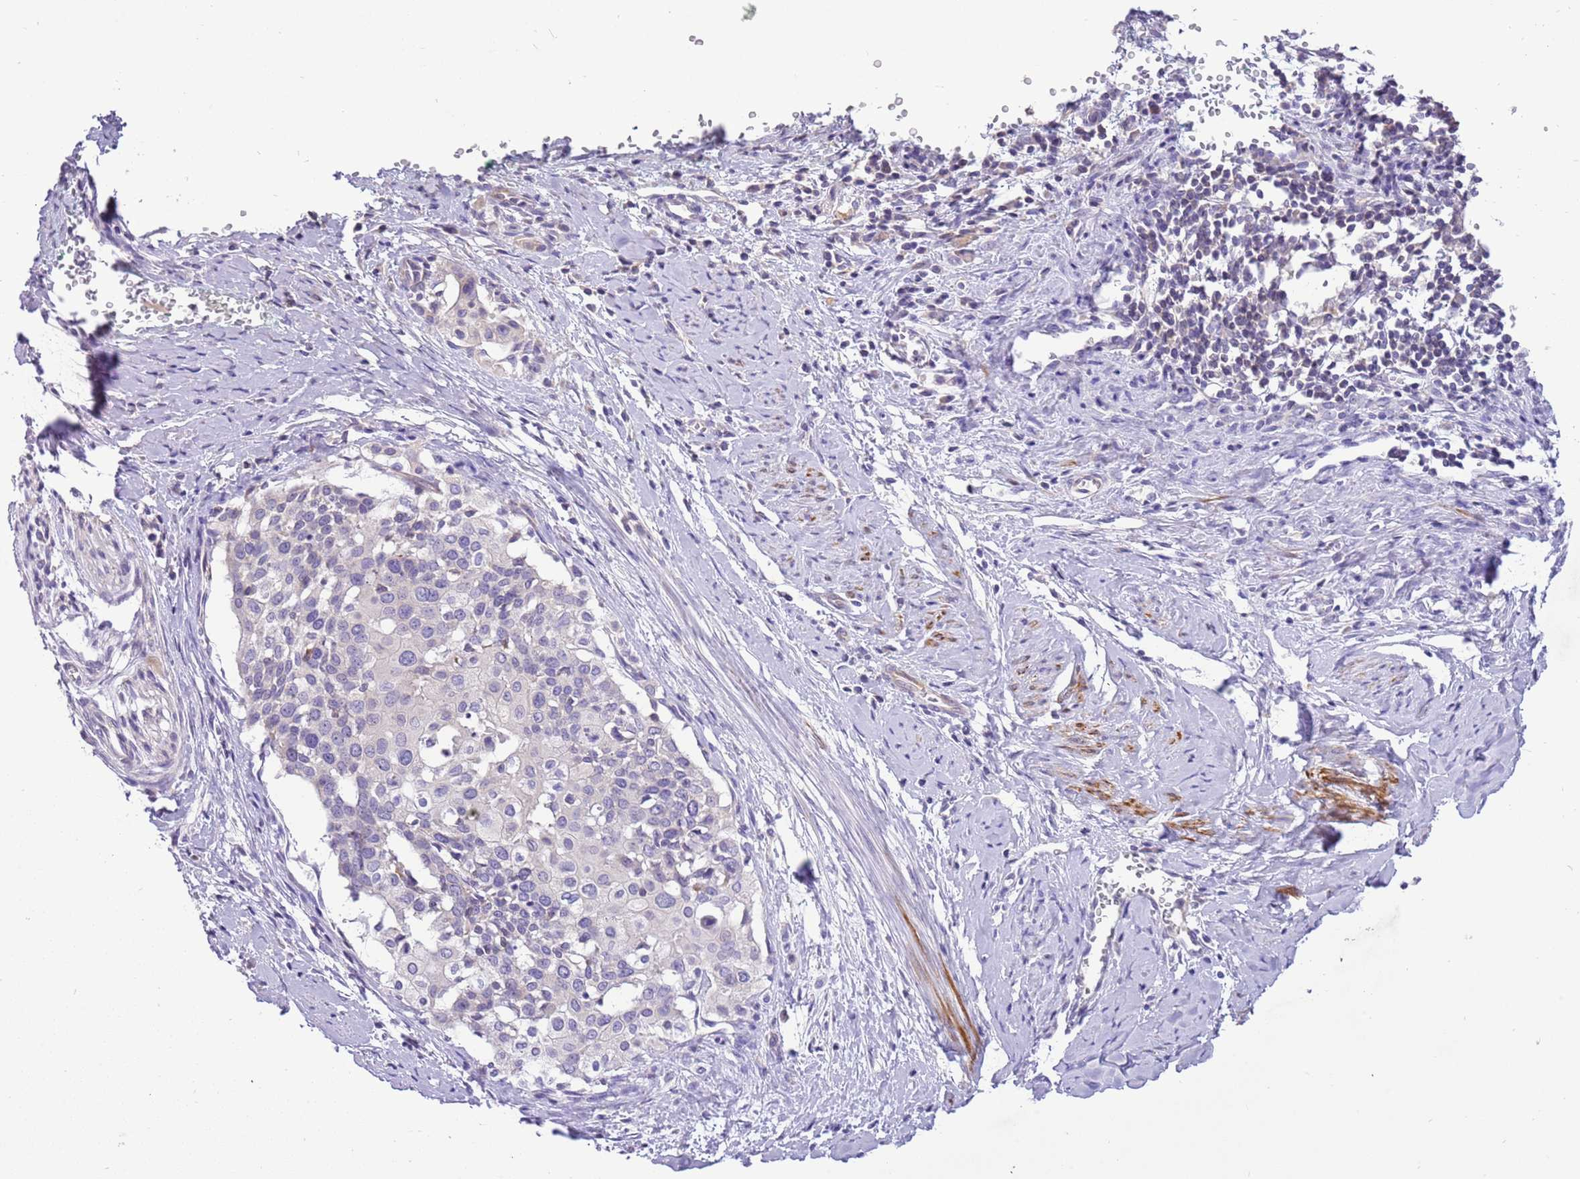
{"staining": {"intensity": "negative", "quantity": "none", "location": "none"}, "tissue": "cervical cancer", "cell_type": "Tumor cells", "image_type": "cancer", "snomed": [{"axis": "morphology", "description": "Squamous cell carcinoma, NOS"}, {"axis": "topography", "description": "Cervix"}], "caption": "This is a image of immunohistochemistry (IHC) staining of squamous cell carcinoma (cervical), which shows no staining in tumor cells.", "gene": "GLCE", "patient": {"sex": "female", "age": 44}}